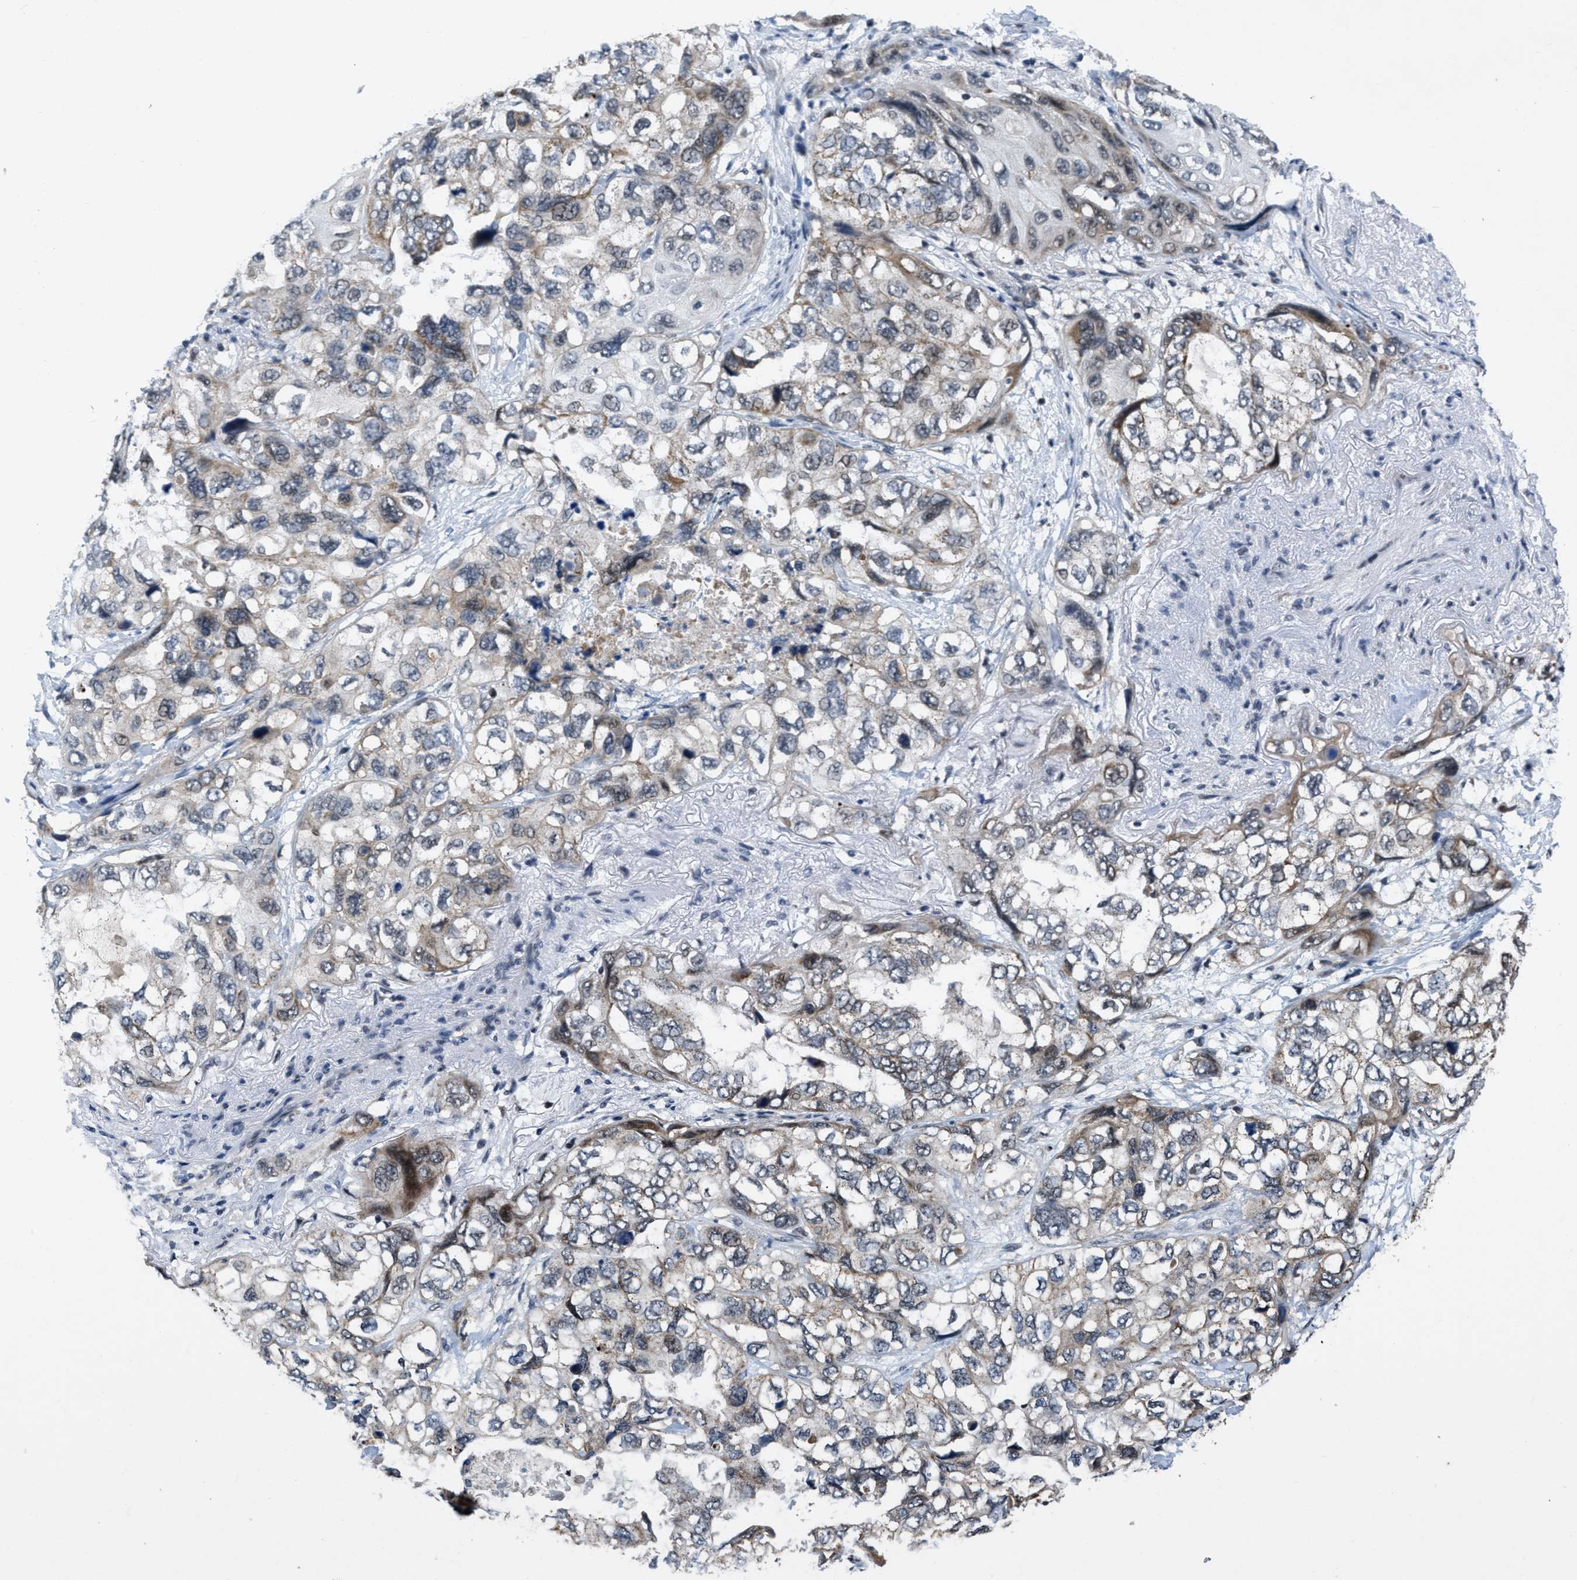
{"staining": {"intensity": "moderate", "quantity": "<25%", "location": "cytoplasmic/membranous,nuclear"}, "tissue": "lung cancer", "cell_type": "Tumor cells", "image_type": "cancer", "snomed": [{"axis": "morphology", "description": "Squamous cell carcinoma, NOS"}, {"axis": "topography", "description": "Lung"}], "caption": "Tumor cells reveal low levels of moderate cytoplasmic/membranous and nuclear expression in approximately <25% of cells in human lung cancer. The protein is stained brown, and the nuclei are stained in blue (DAB (3,3'-diaminobenzidine) IHC with brightfield microscopy, high magnification).", "gene": "ZNHIT1", "patient": {"sex": "female", "age": 73}}